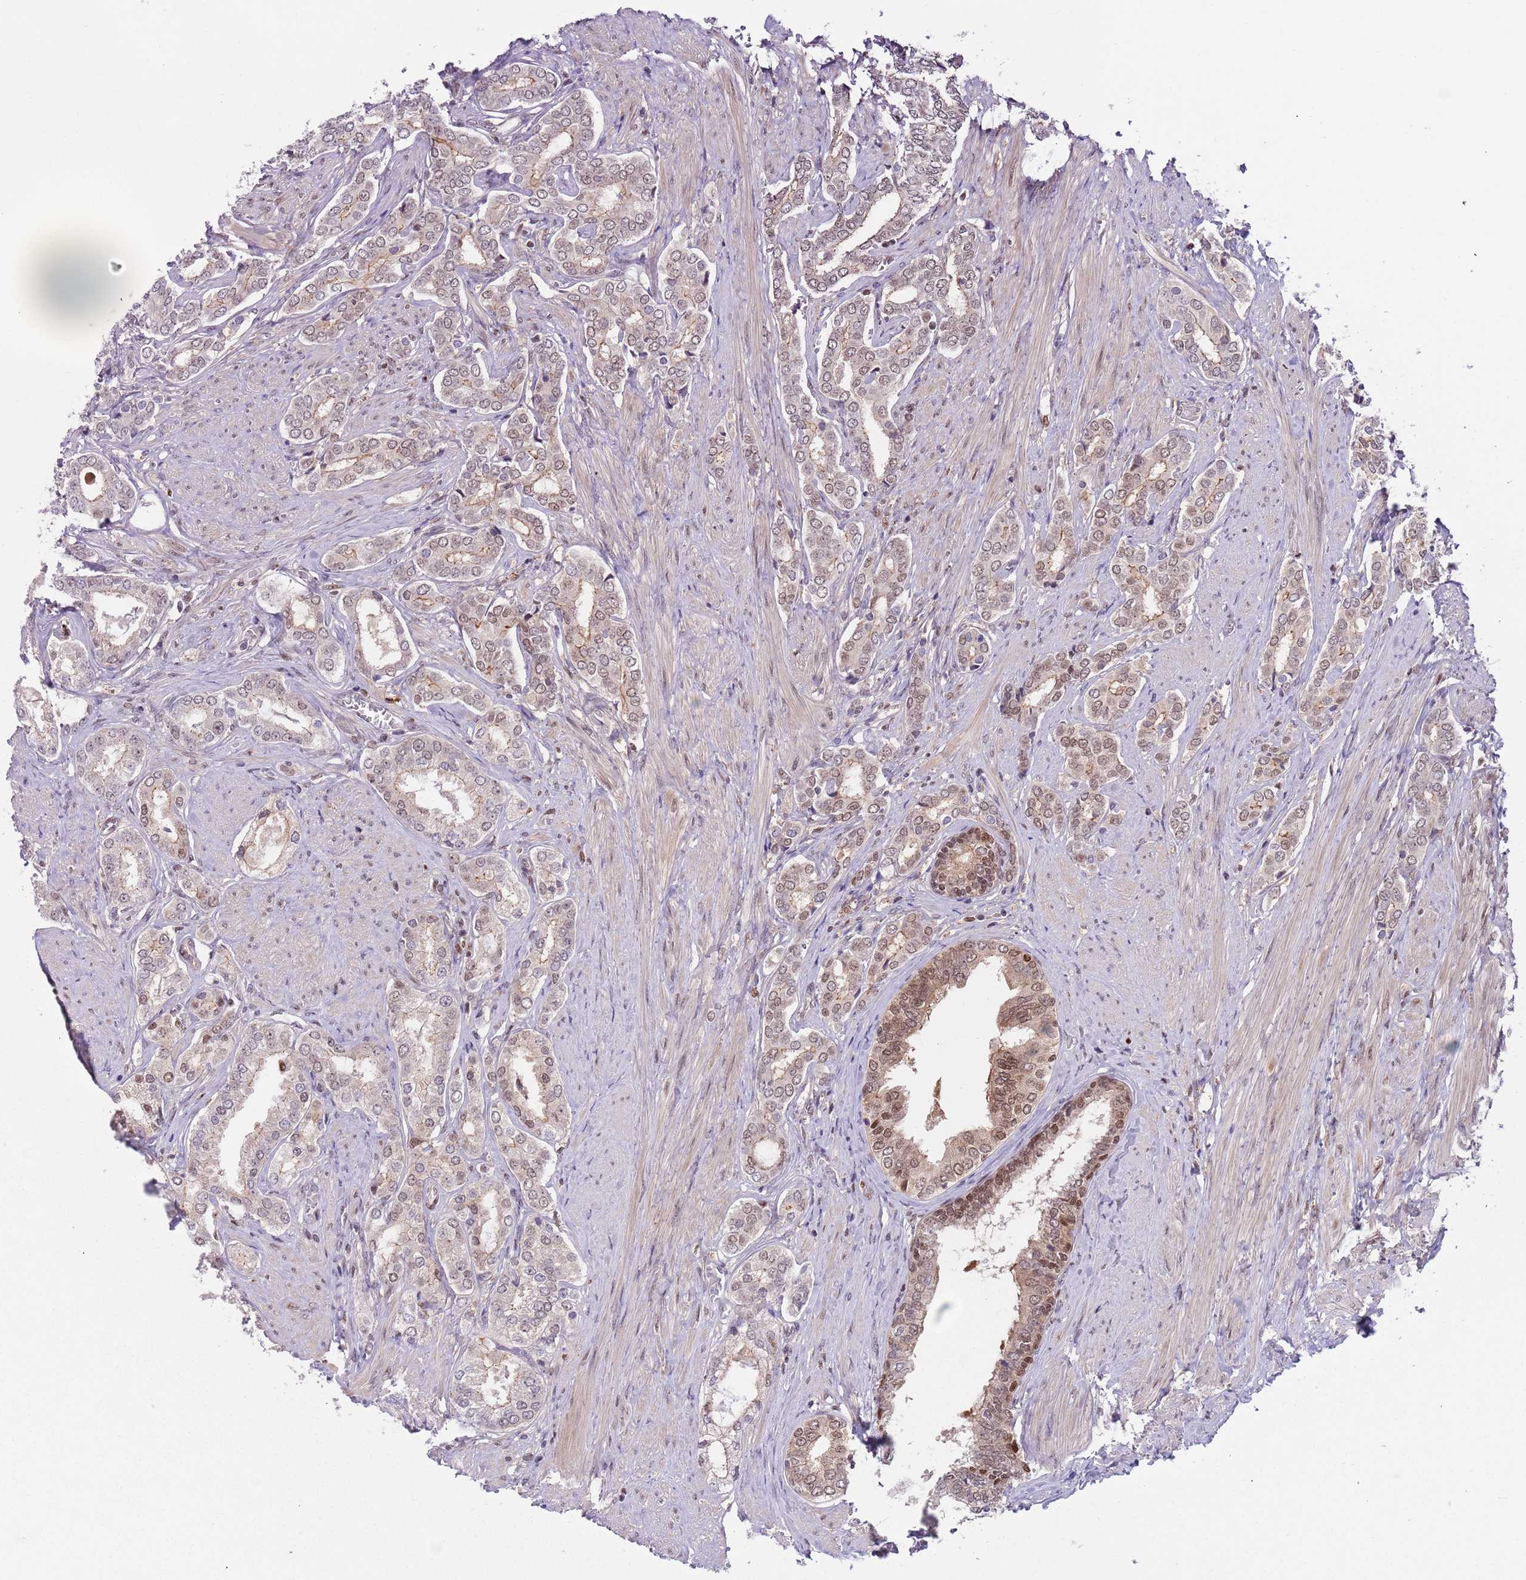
{"staining": {"intensity": "moderate", "quantity": "<25%", "location": "nuclear"}, "tissue": "prostate cancer", "cell_type": "Tumor cells", "image_type": "cancer", "snomed": [{"axis": "morphology", "description": "Adenocarcinoma, High grade"}, {"axis": "topography", "description": "Prostate"}], "caption": "This photomicrograph reveals IHC staining of prostate cancer (adenocarcinoma (high-grade)), with low moderate nuclear expression in approximately <25% of tumor cells.", "gene": "RMND5B", "patient": {"sex": "male", "age": 71}}